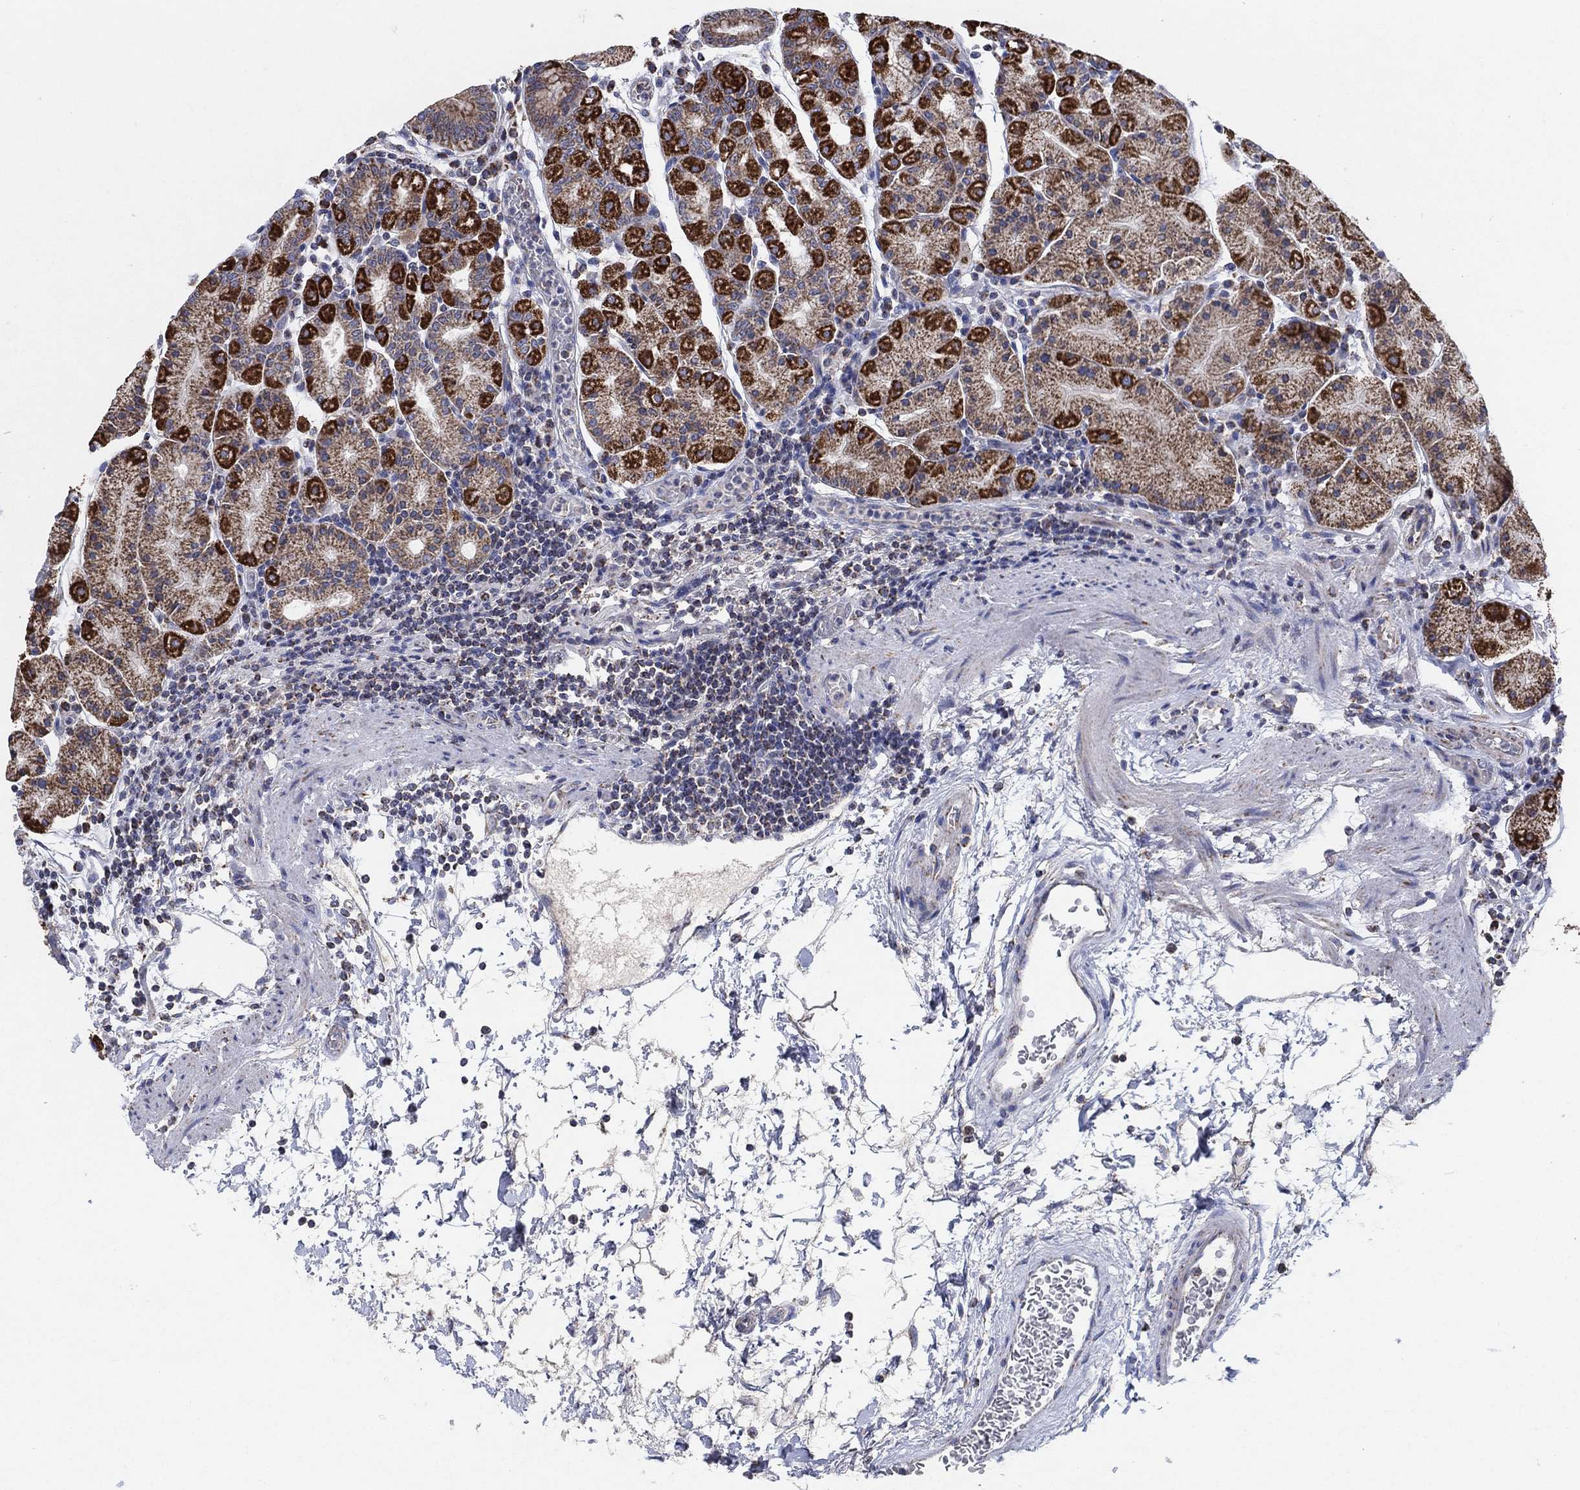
{"staining": {"intensity": "strong", "quantity": "25%-75%", "location": "cytoplasmic/membranous"}, "tissue": "stomach", "cell_type": "Glandular cells", "image_type": "normal", "snomed": [{"axis": "morphology", "description": "Normal tissue, NOS"}, {"axis": "topography", "description": "Stomach"}], "caption": "DAB (3,3'-diaminobenzidine) immunohistochemical staining of unremarkable human stomach shows strong cytoplasmic/membranous protein staining in about 25%-75% of glandular cells. Immunohistochemistry (ihc) stains the protein in brown and the nuclei are stained blue.", "gene": "C9orf85", "patient": {"sex": "male", "age": 54}}